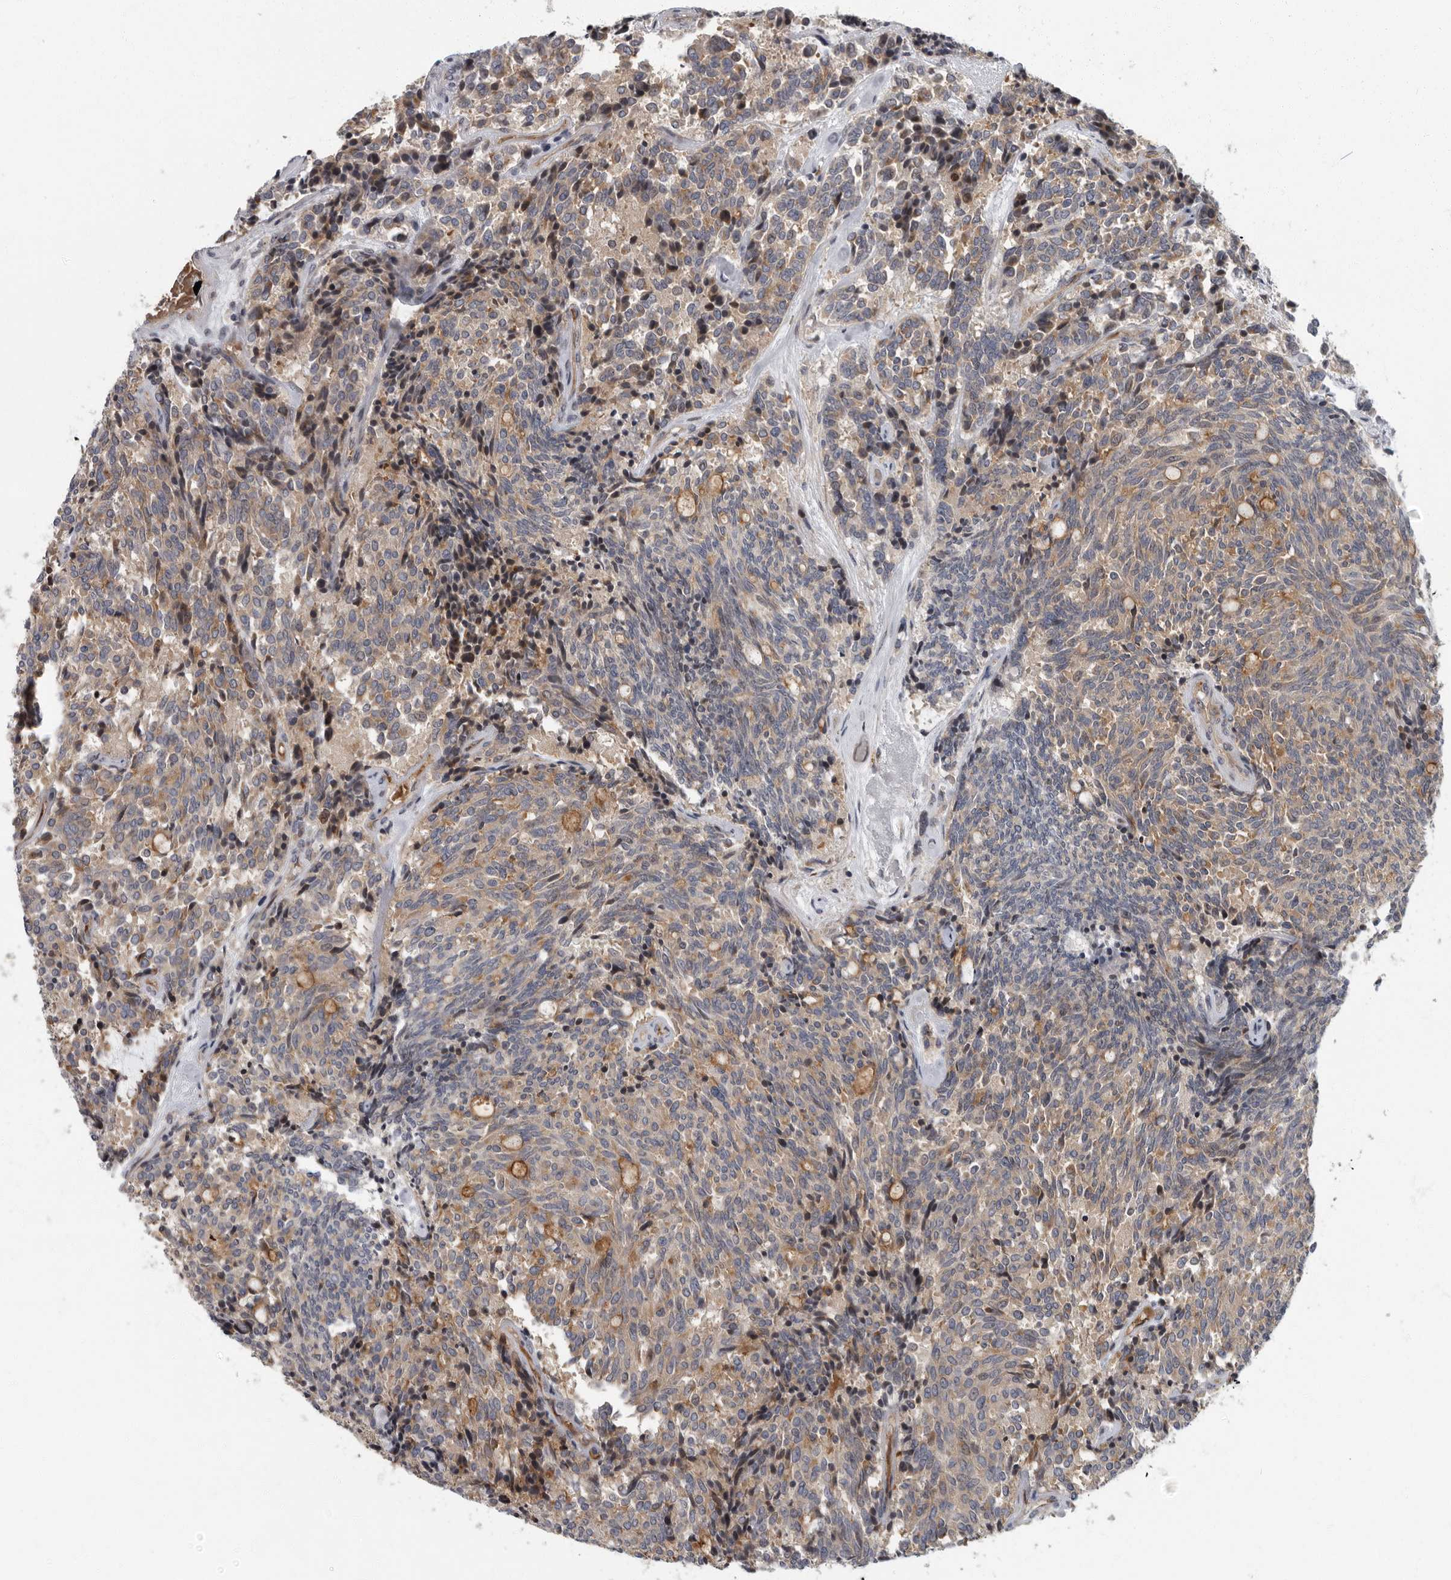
{"staining": {"intensity": "weak", "quantity": "25%-75%", "location": "cytoplasmic/membranous"}, "tissue": "carcinoid", "cell_type": "Tumor cells", "image_type": "cancer", "snomed": [{"axis": "morphology", "description": "Carcinoid, malignant, NOS"}, {"axis": "topography", "description": "Pancreas"}], "caption": "Protein expression analysis of human carcinoid reveals weak cytoplasmic/membranous positivity in approximately 25%-75% of tumor cells. (DAB IHC, brown staining for protein, blue staining for nuclei).", "gene": "PDCD11", "patient": {"sex": "female", "age": 54}}